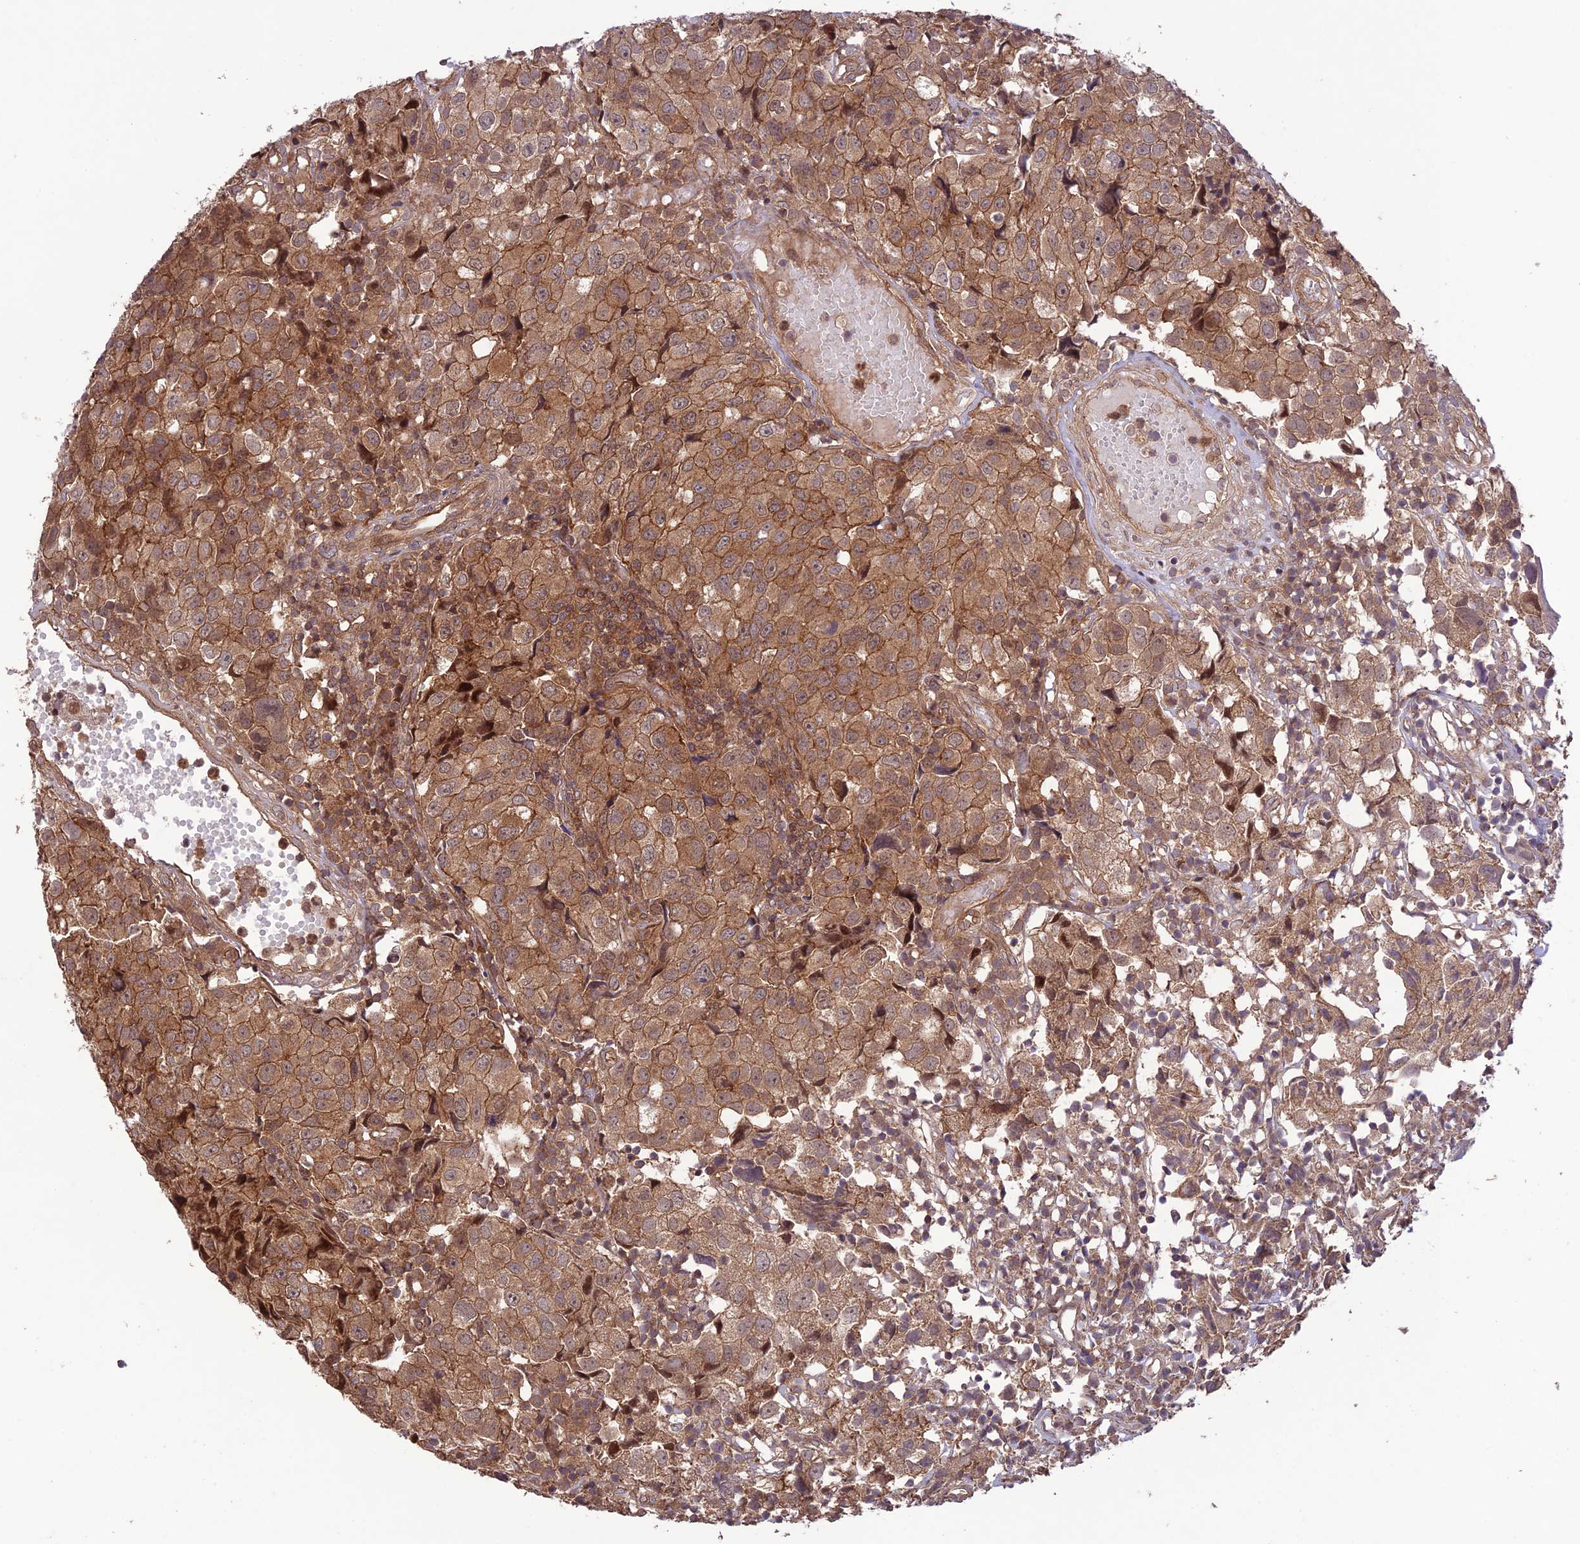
{"staining": {"intensity": "moderate", "quantity": ">75%", "location": "cytoplasmic/membranous"}, "tissue": "urothelial cancer", "cell_type": "Tumor cells", "image_type": "cancer", "snomed": [{"axis": "morphology", "description": "Urothelial carcinoma, High grade"}, {"axis": "topography", "description": "Urinary bladder"}], "caption": "Human urothelial cancer stained with a brown dye demonstrates moderate cytoplasmic/membranous positive staining in about >75% of tumor cells.", "gene": "FCHSD1", "patient": {"sex": "female", "age": 75}}